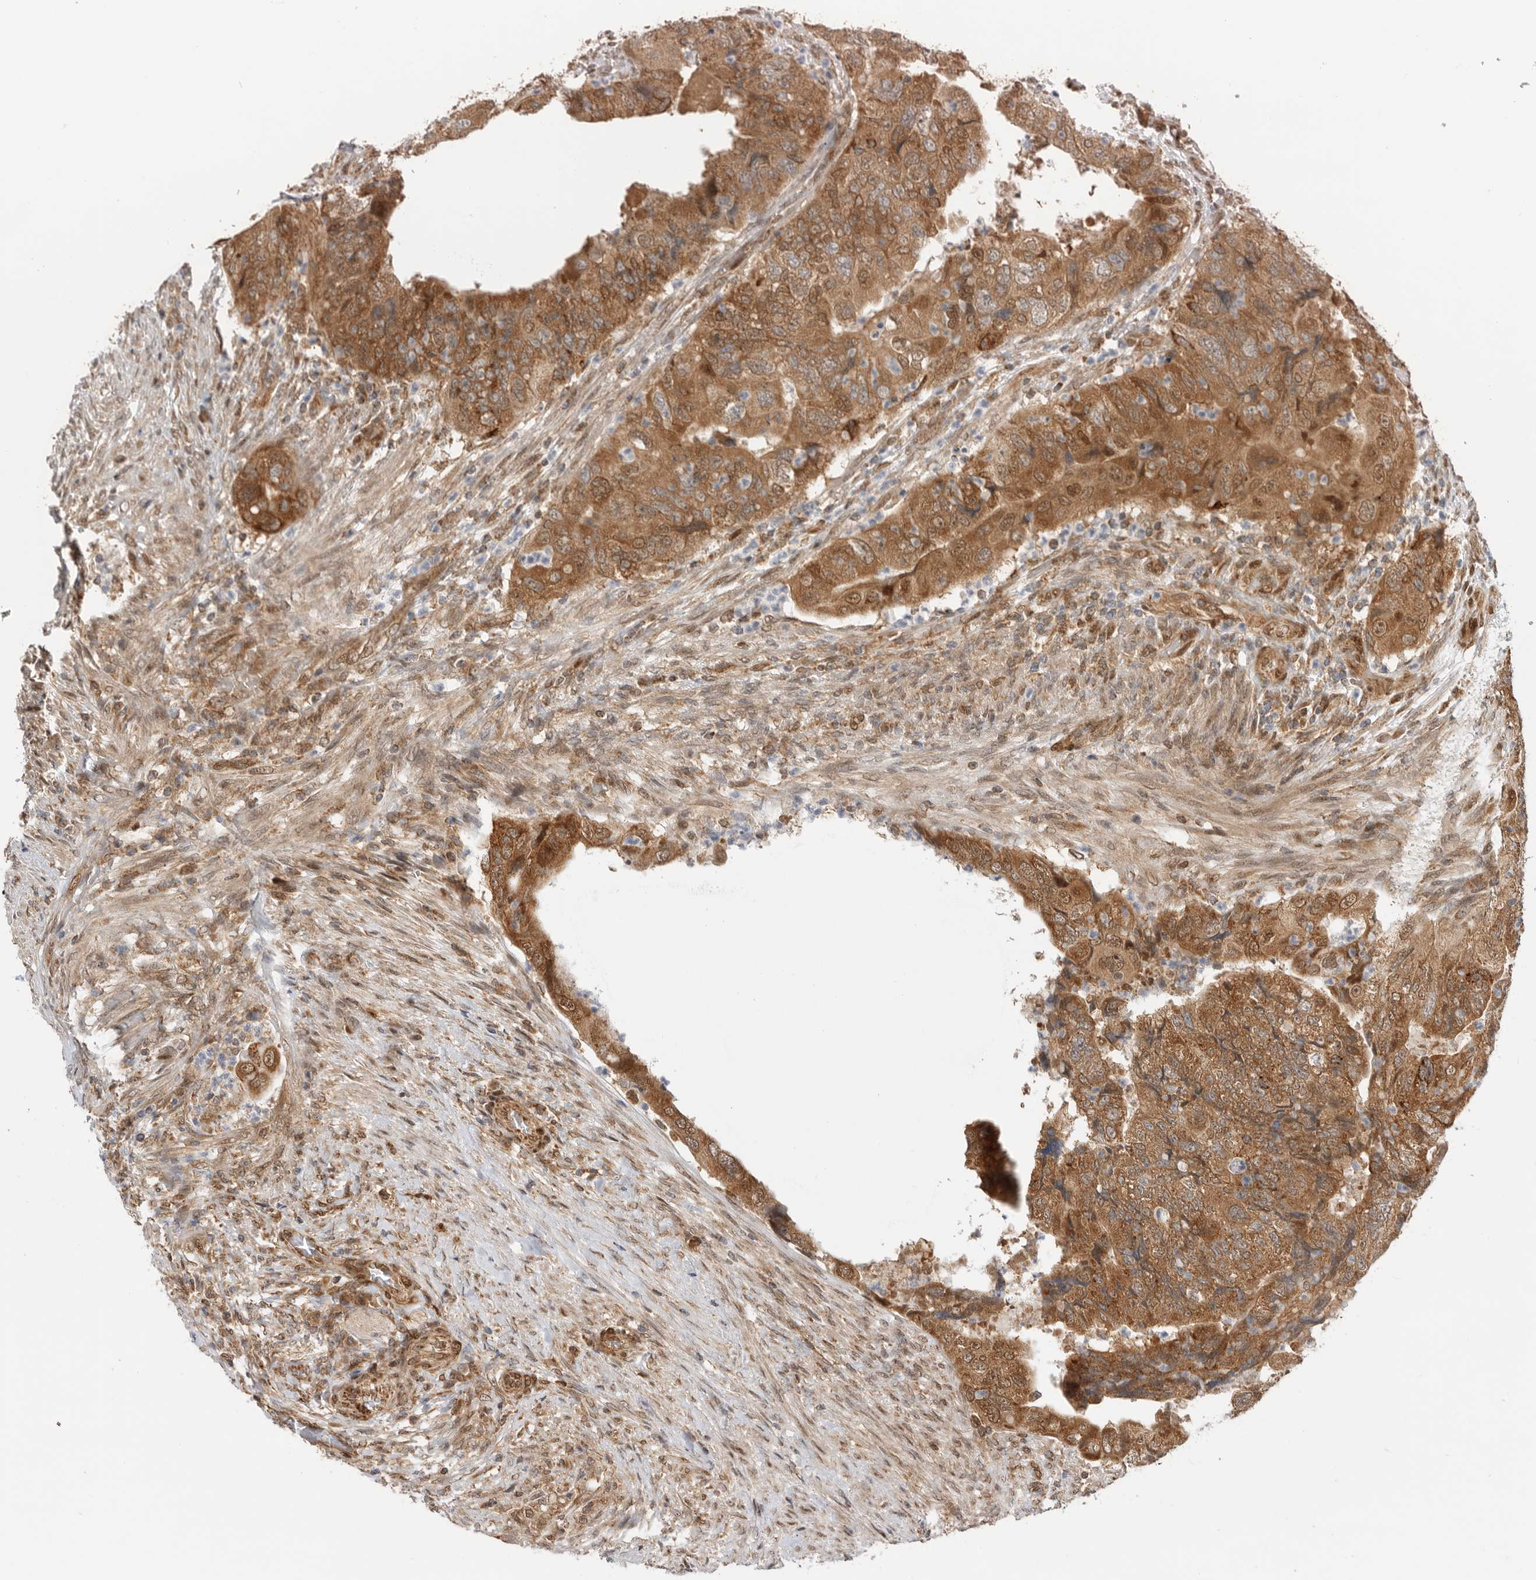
{"staining": {"intensity": "moderate", "quantity": ">75%", "location": "cytoplasmic/membranous"}, "tissue": "colorectal cancer", "cell_type": "Tumor cells", "image_type": "cancer", "snomed": [{"axis": "morphology", "description": "Adenocarcinoma, NOS"}, {"axis": "topography", "description": "Rectum"}], "caption": "This micrograph displays colorectal cancer (adenocarcinoma) stained with immunohistochemistry (IHC) to label a protein in brown. The cytoplasmic/membranous of tumor cells show moderate positivity for the protein. Nuclei are counter-stained blue.", "gene": "DCAF8", "patient": {"sex": "male", "age": 63}}